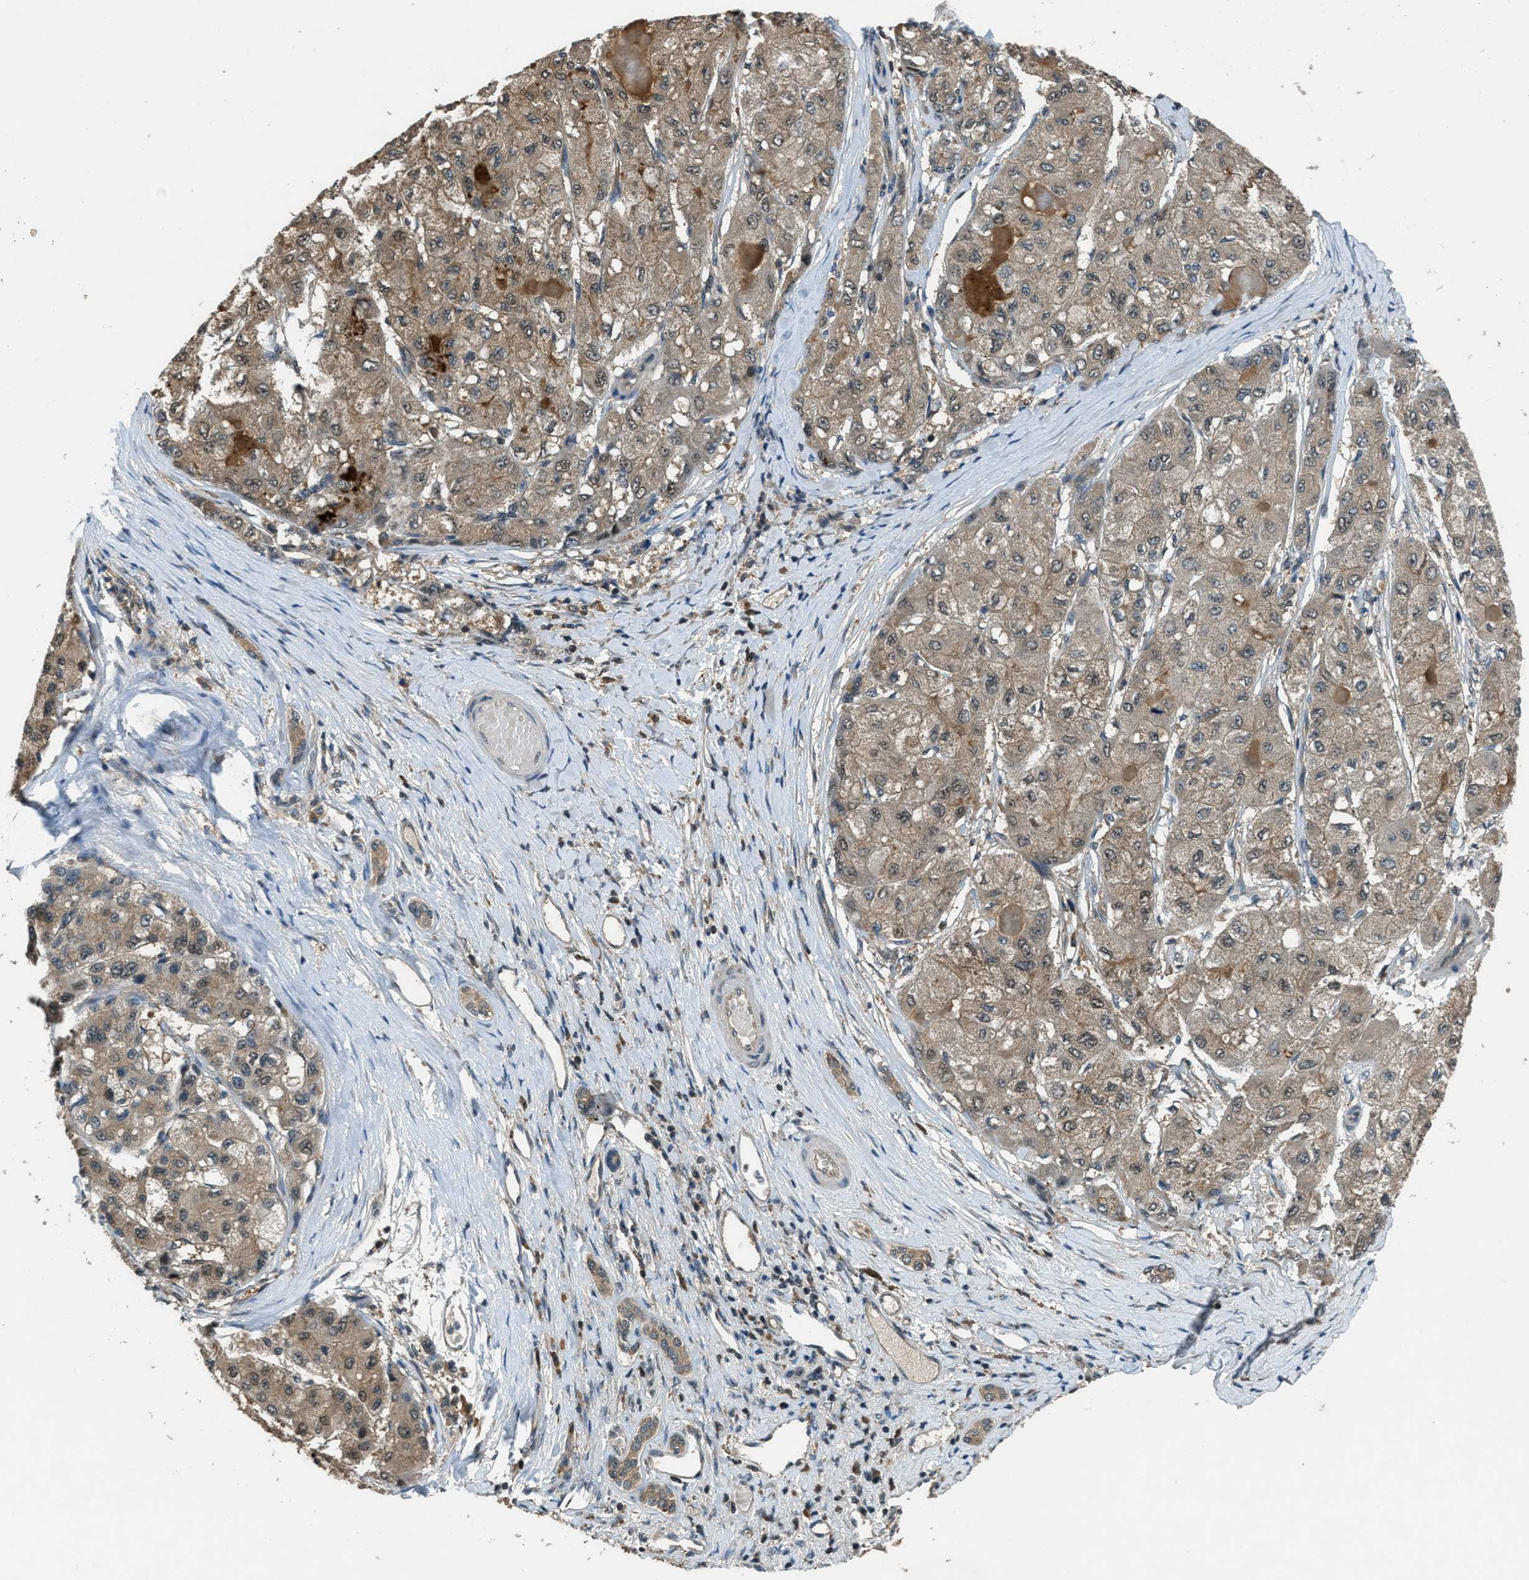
{"staining": {"intensity": "moderate", "quantity": ">75%", "location": "cytoplasmic/membranous"}, "tissue": "liver cancer", "cell_type": "Tumor cells", "image_type": "cancer", "snomed": [{"axis": "morphology", "description": "Carcinoma, Hepatocellular, NOS"}, {"axis": "topography", "description": "Liver"}], "caption": "Liver hepatocellular carcinoma stained with DAB (3,3'-diaminobenzidine) immunohistochemistry (IHC) exhibits medium levels of moderate cytoplasmic/membranous staining in approximately >75% of tumor cells.", "gene": "DUSP6", "patient": {"sex": "male", "age": 80}}